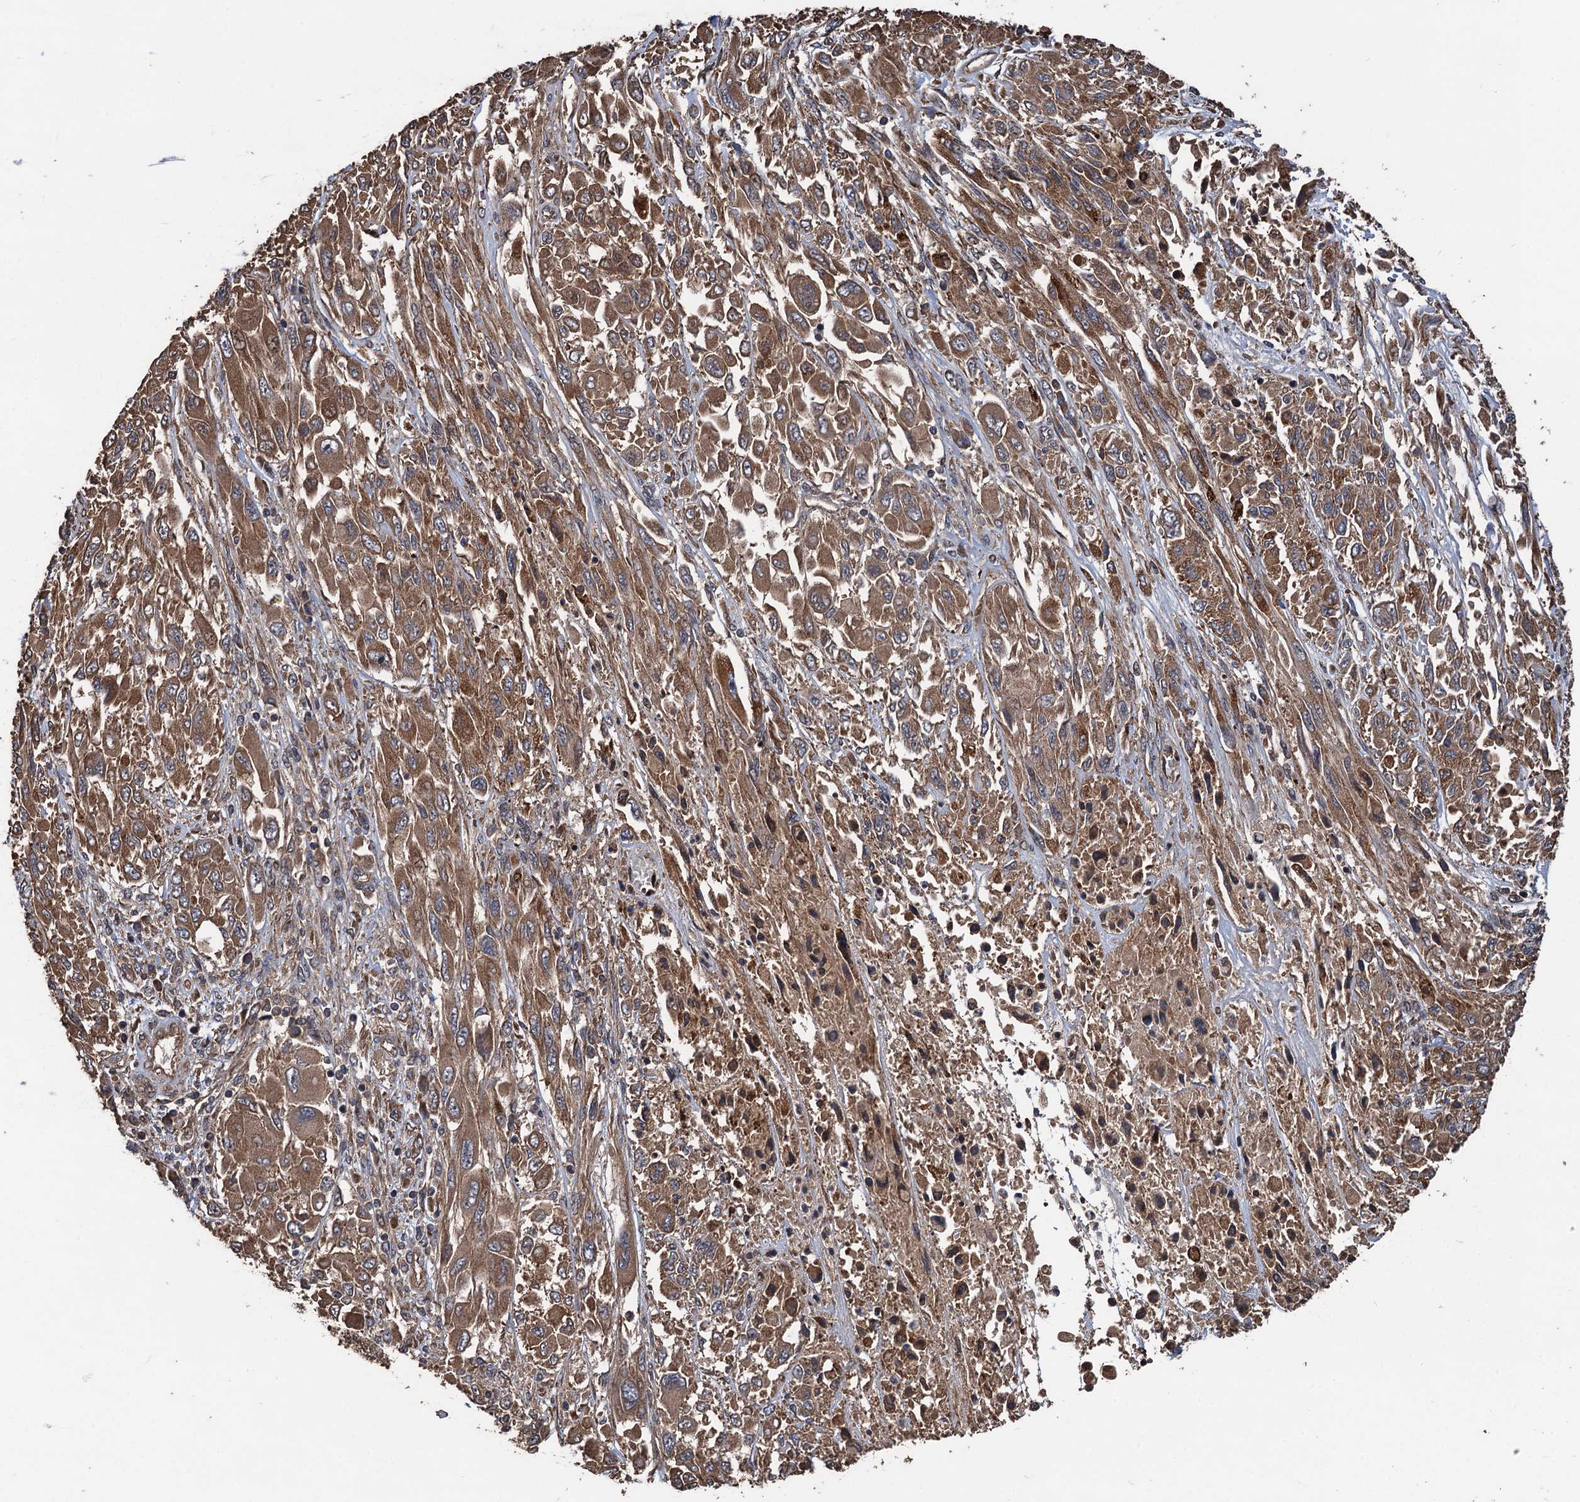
{"staining": {"intensity": "moderate", "quantity": ">75%", "location": "cytoplasmic/membranous"}, "tissue": "melanoma", "cell_type": "Tumor cells", "image_type": "cancer", "snomed": [{"axis": "morphology", "description": "Malignant melanoma, NOS"}, {"axis": "topography", "description": "Skin"}], "caption": "Protein positivity by immunohistochemistry exhibits moderate cytoplasmic/membranous expression in about >75% of tumor cells in malignant melanoma.", "gene": "TMEM39B", "patient": {"sex": "female", "age": 91}}